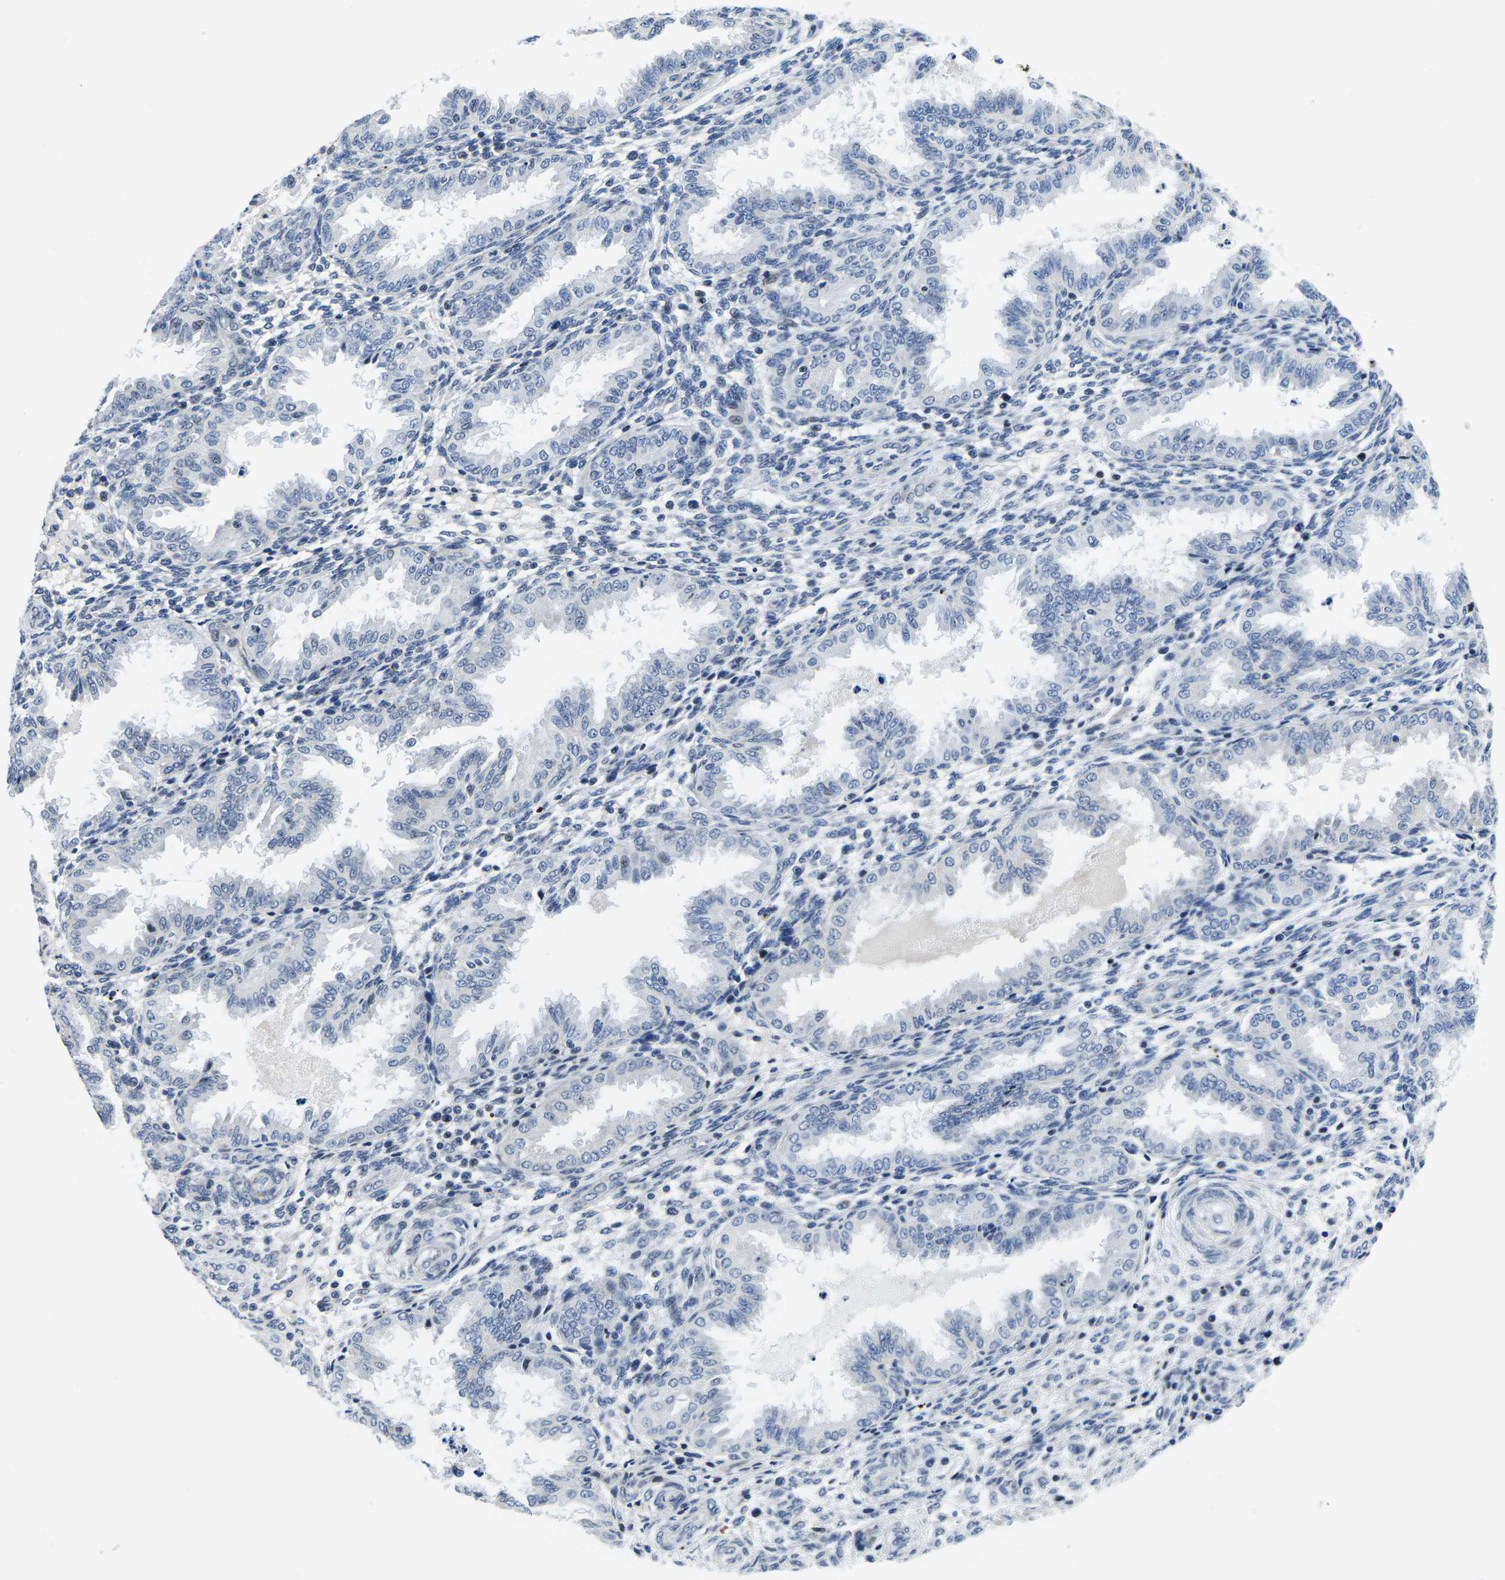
{"staining": {"intensity": "negative", "quantity": "none", "location": "none"}, "tissue": "endometrium", "cell_type": "Cells in endometrial stroma", "image_type": "normal", "snomed": [{"axis": "morphology", "description": "Normal tissue, NOS"}, {"axis": "topography", "description": "Endometrium"}], "caption": "Micrograph shows no significant protein staining in cells in endometrial stroma of normal endometrium. (DAB immunohistochemistry with hematoxylin counter stain).", "gene": "CDC73", "patient": {"sex": "female", "age": 33}}